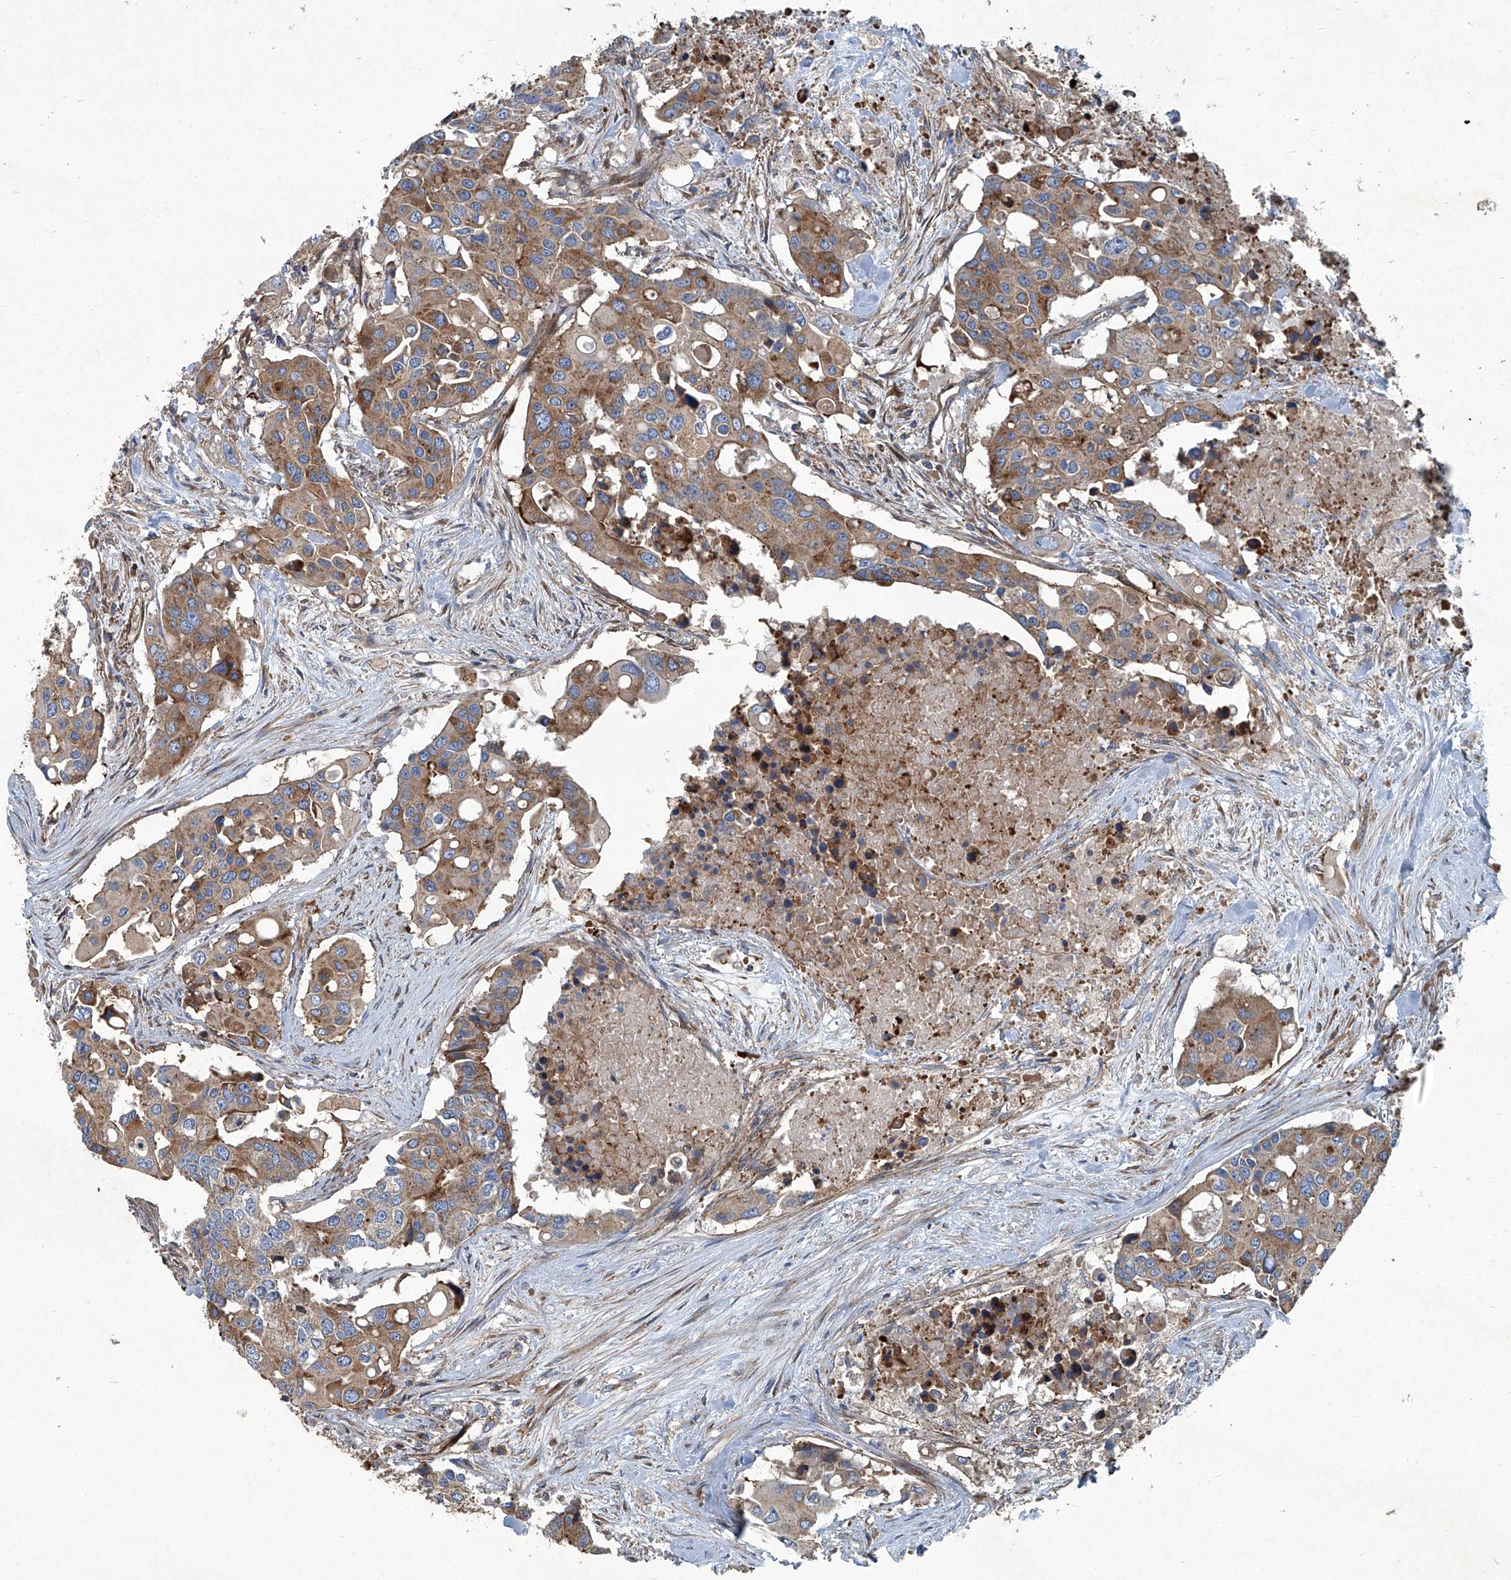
{"staining": {"intensity": "moderate", "quantity": ">75%", "location": "cytoplasmic/membranous"}, "tissue": "colorectal cancer", "cell_type": "Tumor cells", "image_type": "cancer", "snomed": [{"axis": "morphology", "description": "Adenocarcinoma, NOS"}, {"axis": "topography", "description": "Colon"}], "caption": "Protein staining by immunohistochemistry displays moderate cytoplasmic/membranous expression in about >75% of tumor cells in colorectal cancer (adenocarcinoma).", "gene": "PIGH", "patient": {"sex": "male", "age": 77}}